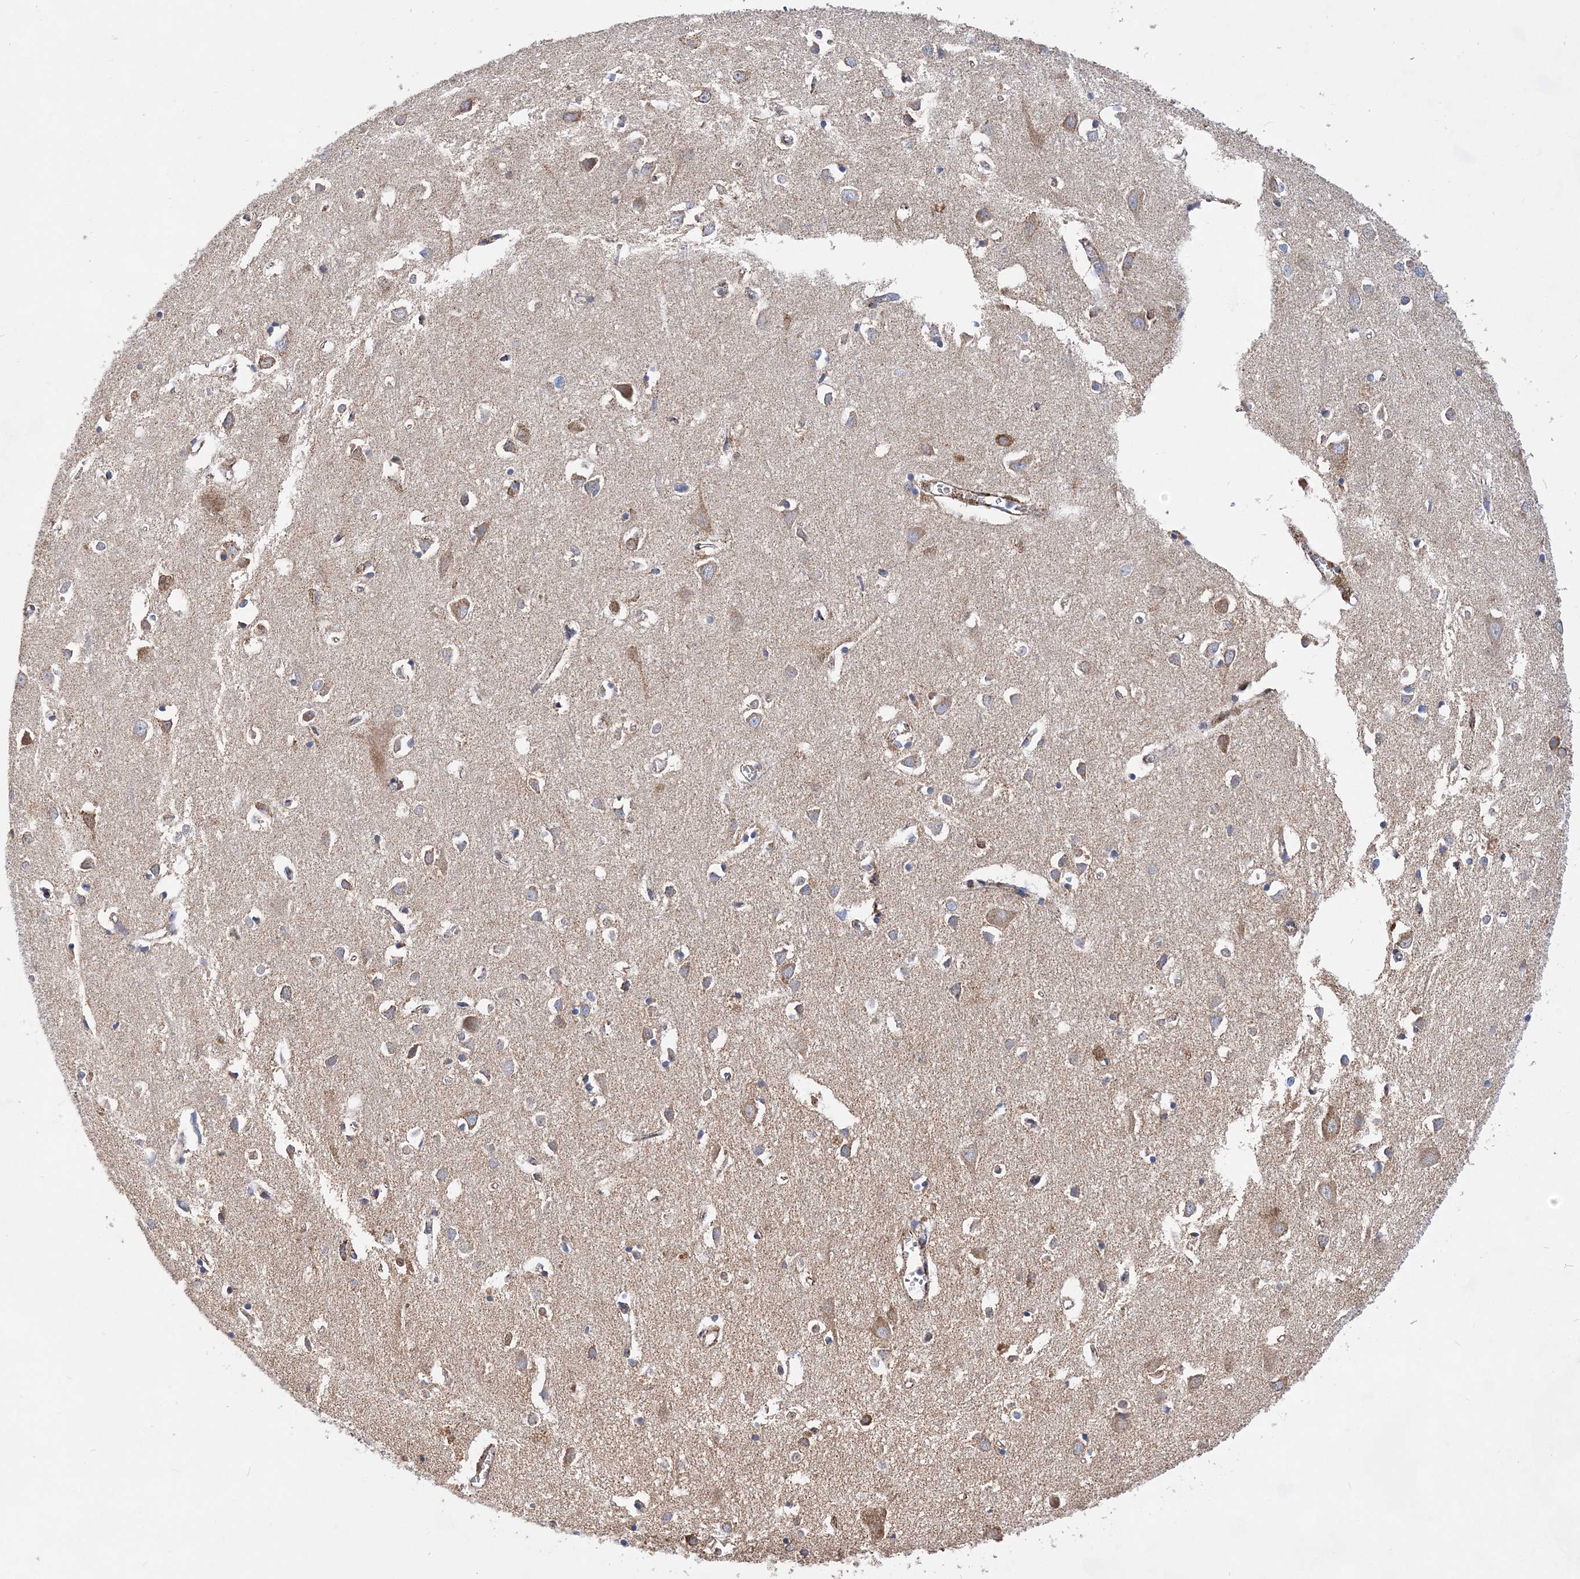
{"staining": {"intensity": "moderate", "quantity": "25%-75%", "location": "cytoplasmic/membranous"}, "tissue": "cerebral cortex", "cell_type": "Endothelial cells", "image_type": "normal", "snomed": [{"axis": "morphology", "description": "Normal tissue, NOS"}, {"axis": "topography", "description": "Cerebral cortex"}], "caption": "Endothelial cells display medium levels of moderate cytoplasmic/membranous expression in approximately 25%-75% of cells in normal human cerebral cortex.", "gene": "ACOT9", "patient": {"sex": "female", "age": 64}}